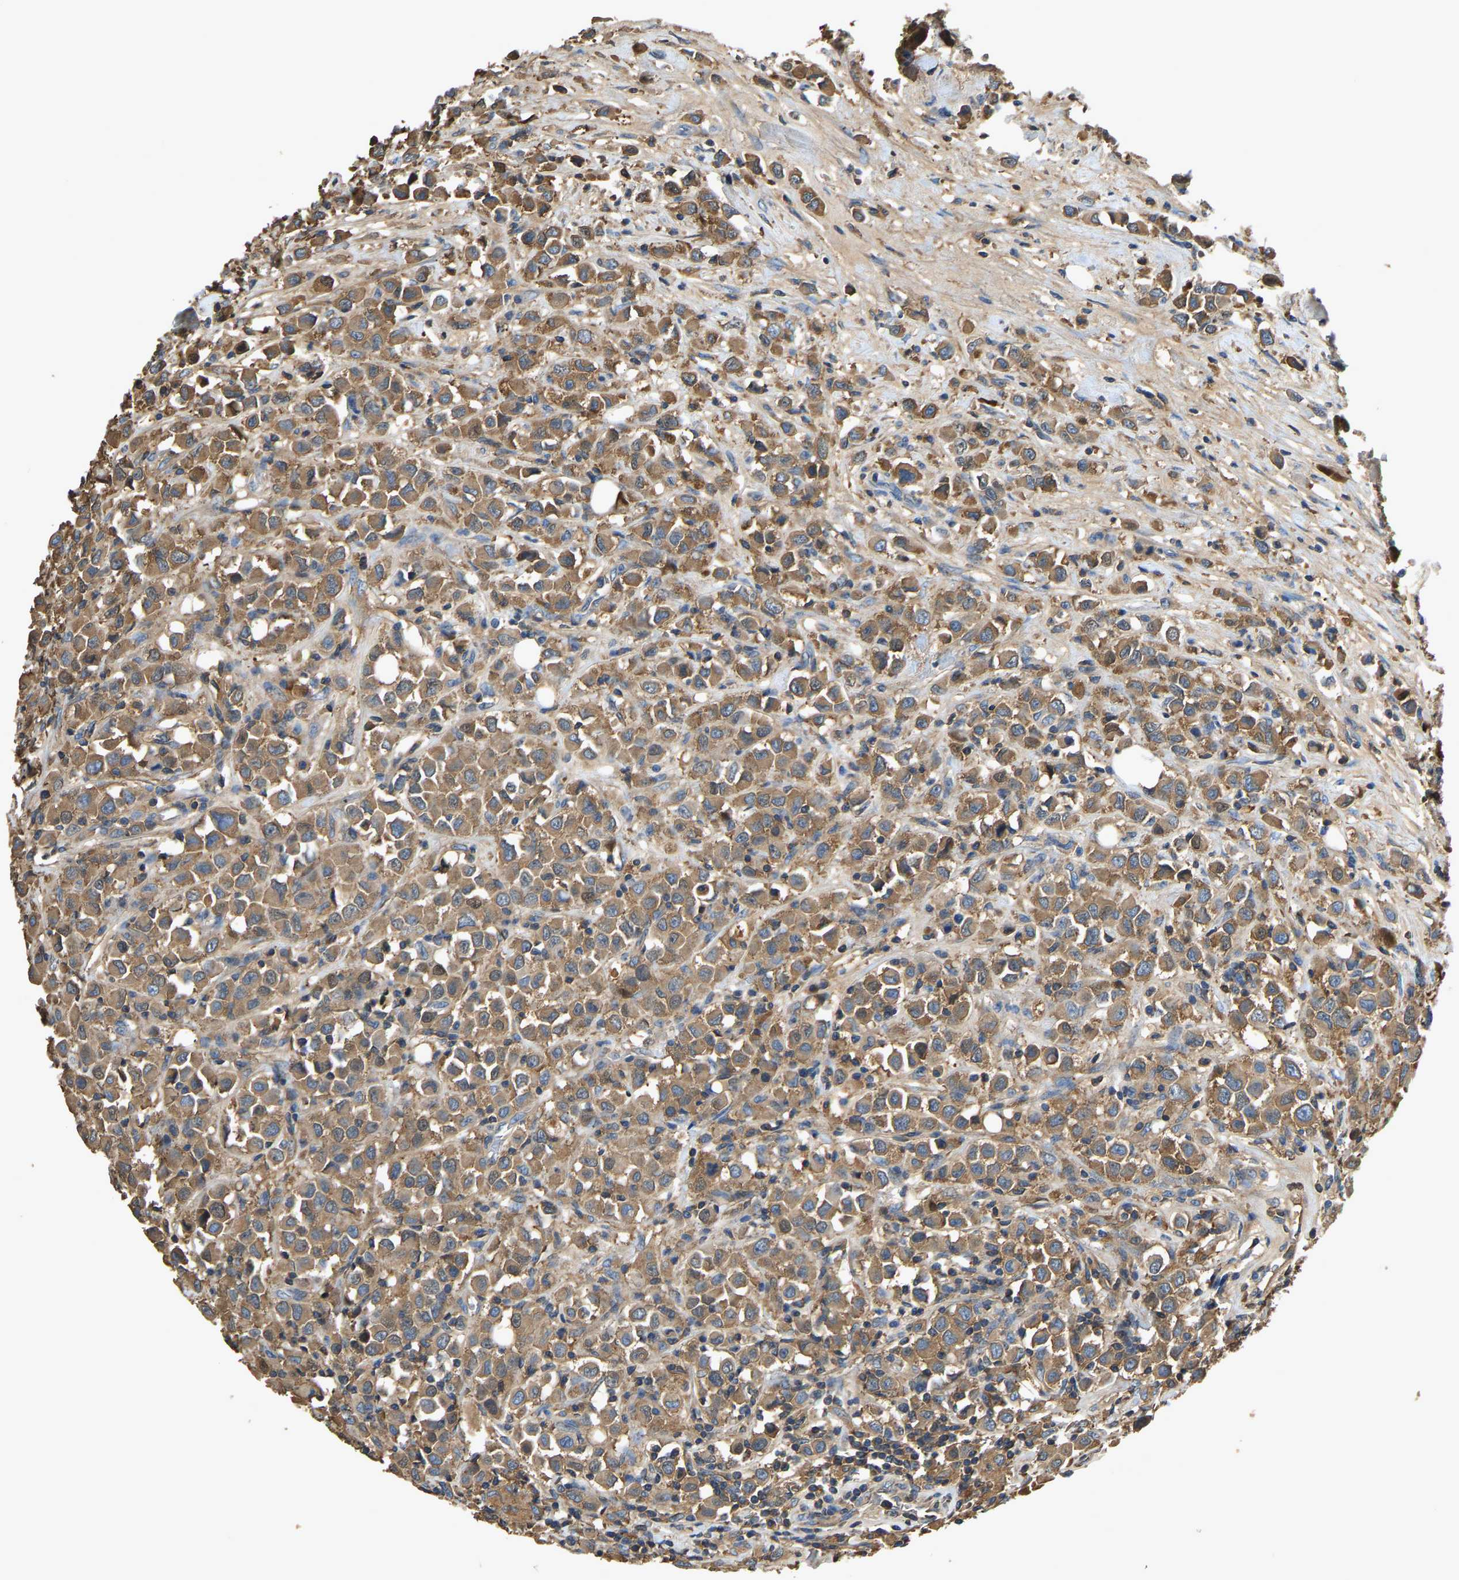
{"staining": {"intensity": "moderate", "quantity": ">75%", "location": "cytoplasmic/membranous"}, "tissue": "breast cancer", "cell_type": "Tumor cells", "image_type": "cancer", "snomed": [{"axis": "morphology", "description": "Duct carcinoma"}, {"axis": "topography", "description": "Breast"}], "caption": "Moderate cytoplasmic/membranous protein expression is seen in about >75% of tumor cells in breast cancer.", "gene": "STC1", "patient": {"sex": "female", "age": 61}}